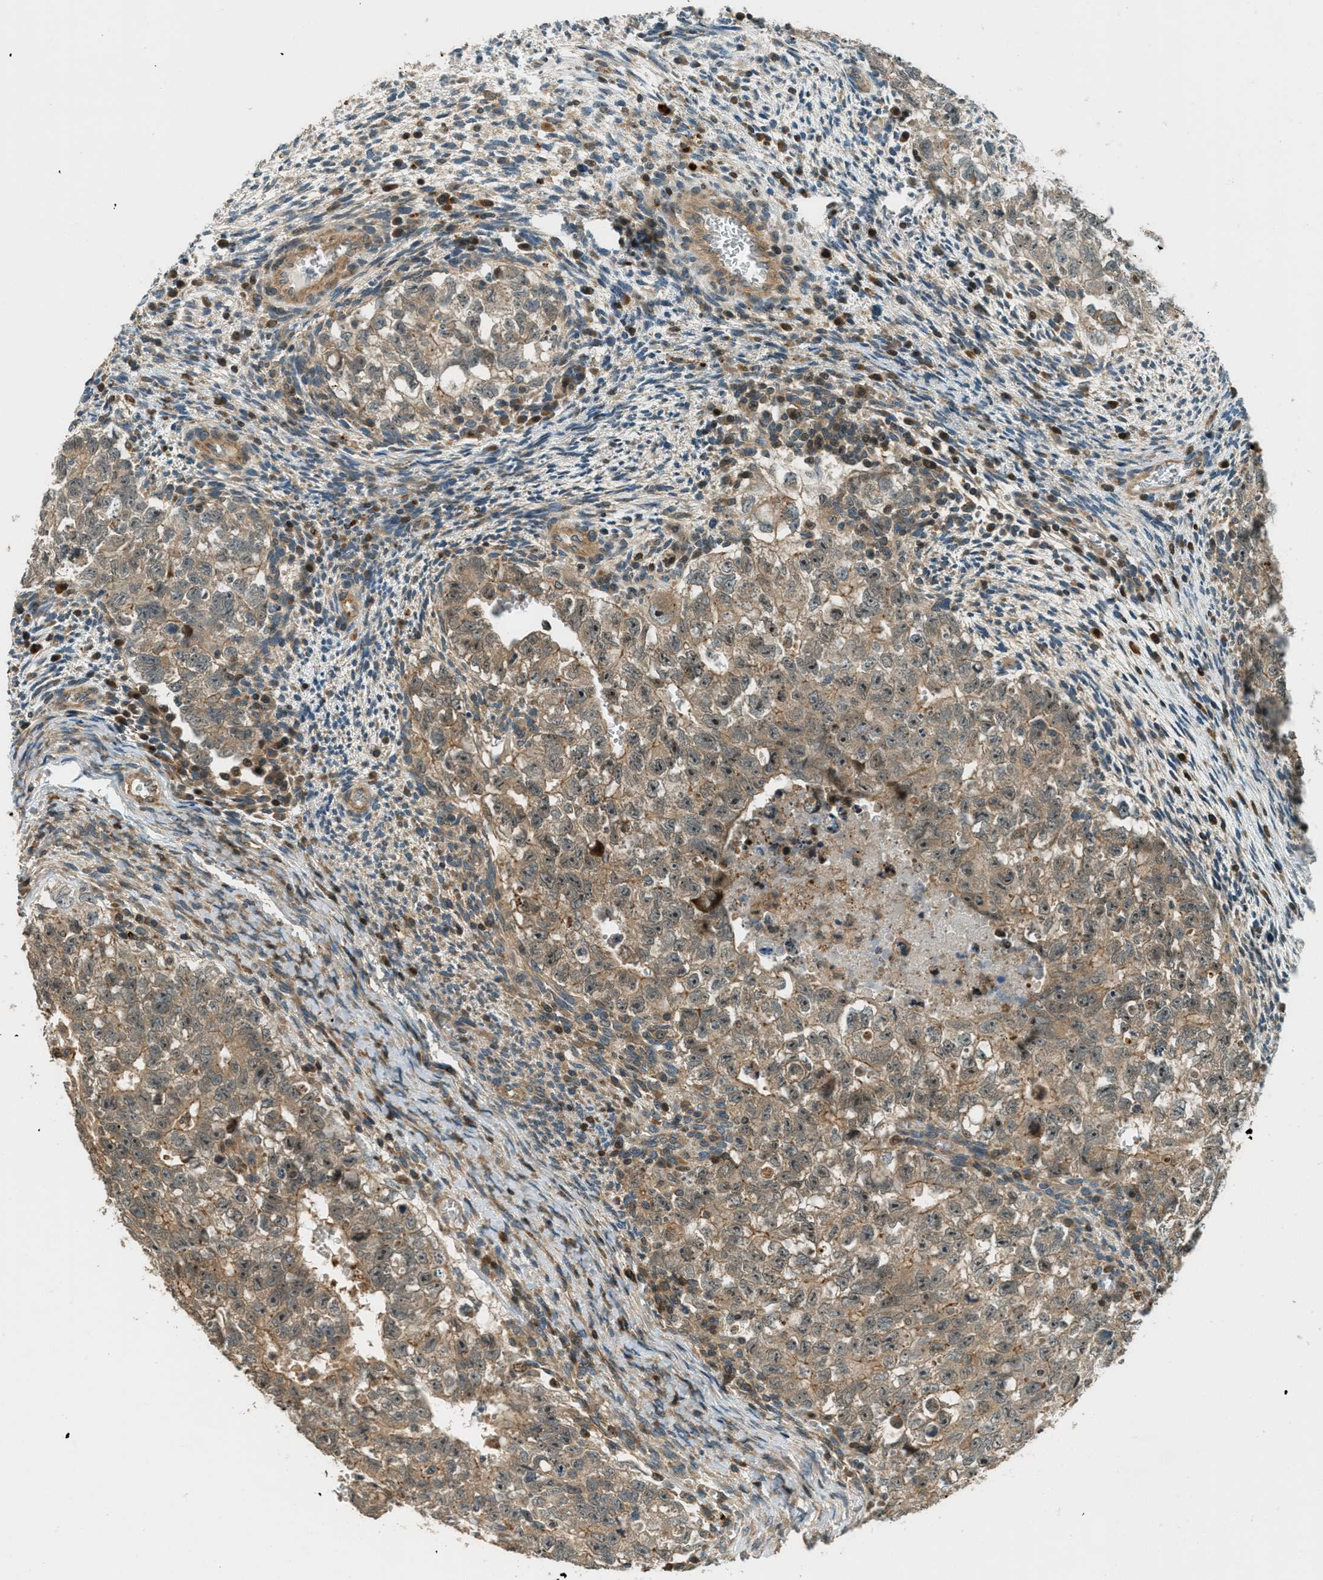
{"staining": {"intensity": "moderate", "quantity": "25%-75%", "location": "cytoplasmic/membranous"}, "tissue": "testis cancer", "cell_type": "Tumor cells", "image_type": "cancer", "snomed": [{"axis": "morphology", "description": "Seminoma, NOS"}, {"axis": "morphology", "description": "Carcinoma, Embryonal, NOS"}, {"axis": "topography", "description": "Testis"}], "caption": "Protein staining reveals moderate cytoplasmic/membranous expression in approximately 25%-75% of tumor cells in testis embryonal carcinoma. The protein of interest is stained brown, and the nuclei are stained in blue (DAB (3,3'-diaminobenzidine) IHC with brightfield microscopy, high magnification).", "gene": "PTPN23", "patient": {"sex": "male", "age": 38}}